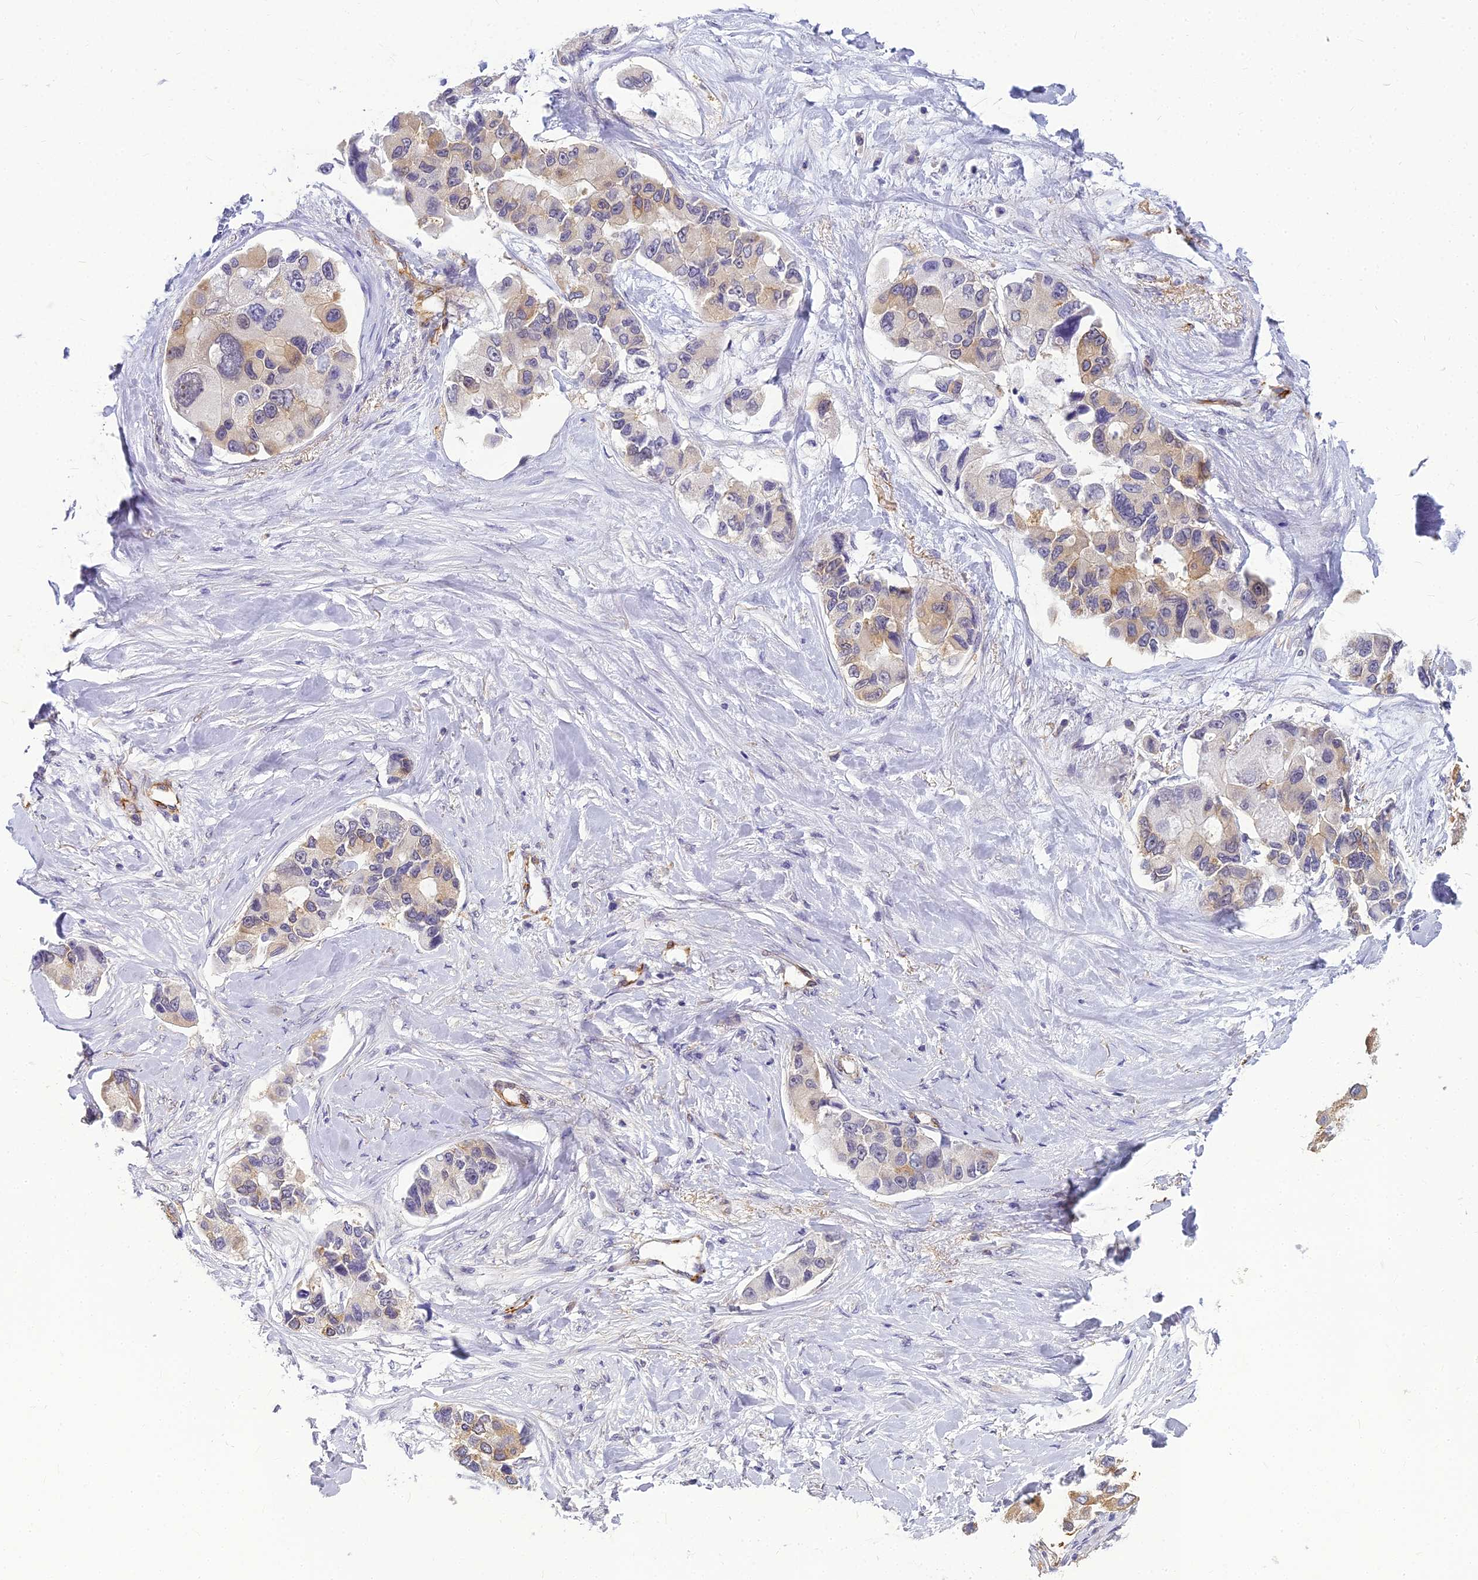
{"staining": {"intensity": "moderate", "quantity": "25%-75%", "location": "cytoplasmic/membranous"}, "tissue": "lung cancer", "cell_type": "Tumor cells", "image_type": "cancer", "snomed": [{"axis": "morphology", "description": "Adenocarcinoma, NOS"}, {"axis": "topography", "description": "Lung"}], "caption": "DAB (3,3'-diaminobenzidine) immunohistochemical staining of lung cancer demonstrates moderate cytoplasmic/membranous protein staining in about 25%-75% of tumor cells. Using DAB (3,3'-diaminobenzidine) (brown) and hematoxylin (blue) stains, captured at high magnification using brightfield microscopy.", "gene": "RGL3", "patient": {"sex": "female", "age": 54}}